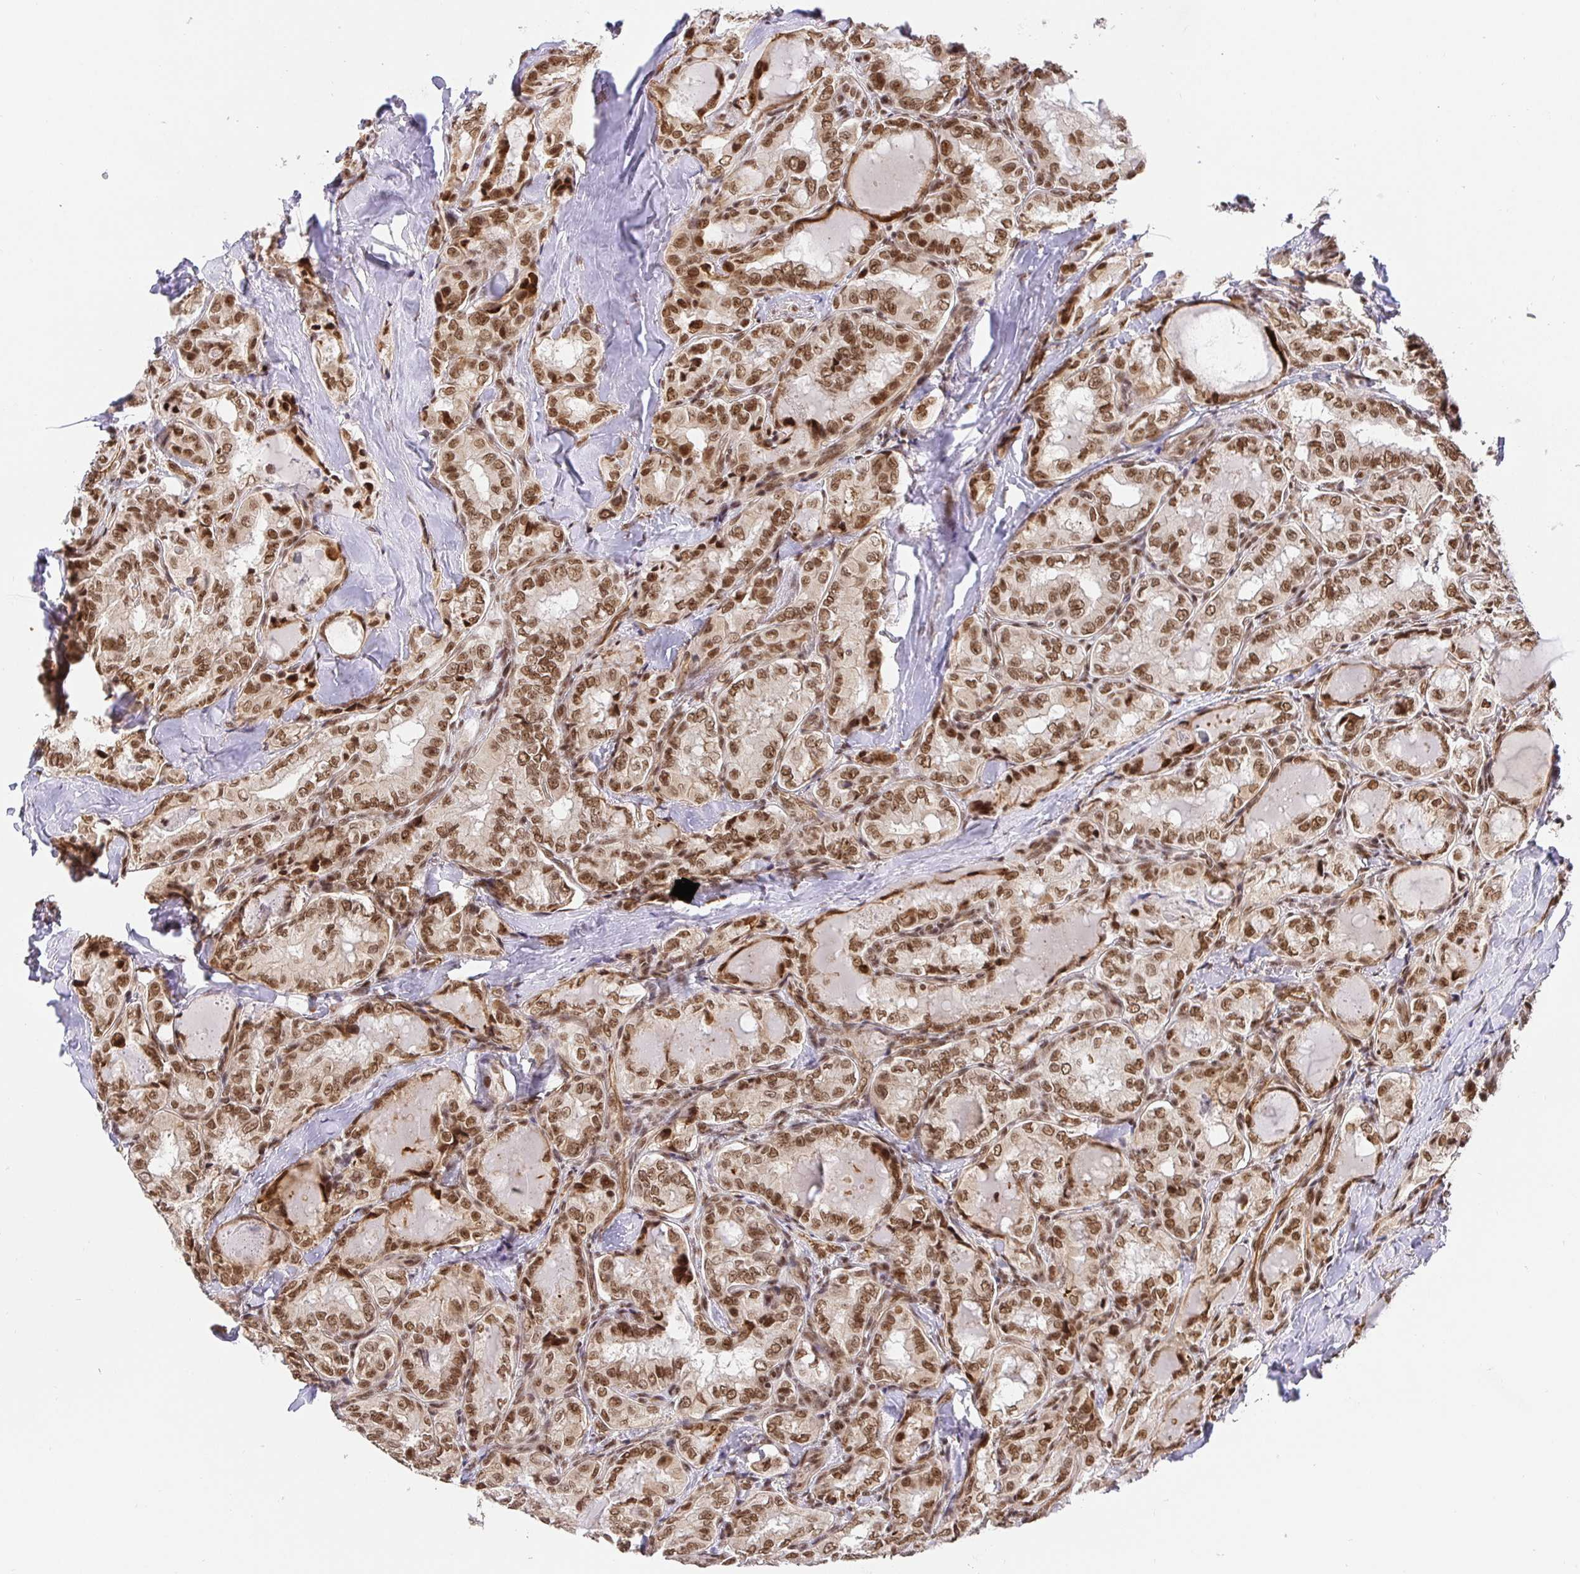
{"staining": {"intensity": "strong", "quantity": ">75%", "location": "nuclear"}, "tissue": "thyroid cancer", "cell_type": "Tumor cells", "image_type": "cancer", "snomed": [{"axis": "morphology", "description": "Papillary adenocarcinoma, NOS"}, {"axis": "topography", "description": "Thyroid gland"}], "caption": "Immunohistochemistry photomicrograph of human thyroid papillary adenocarcinoma stained for a protein (brown), which demonstrates high levels of strong nuclear expression in about >75% of tumor cells.", "gene": "USF1", "patient": {"sex": "female", "age": 75}}